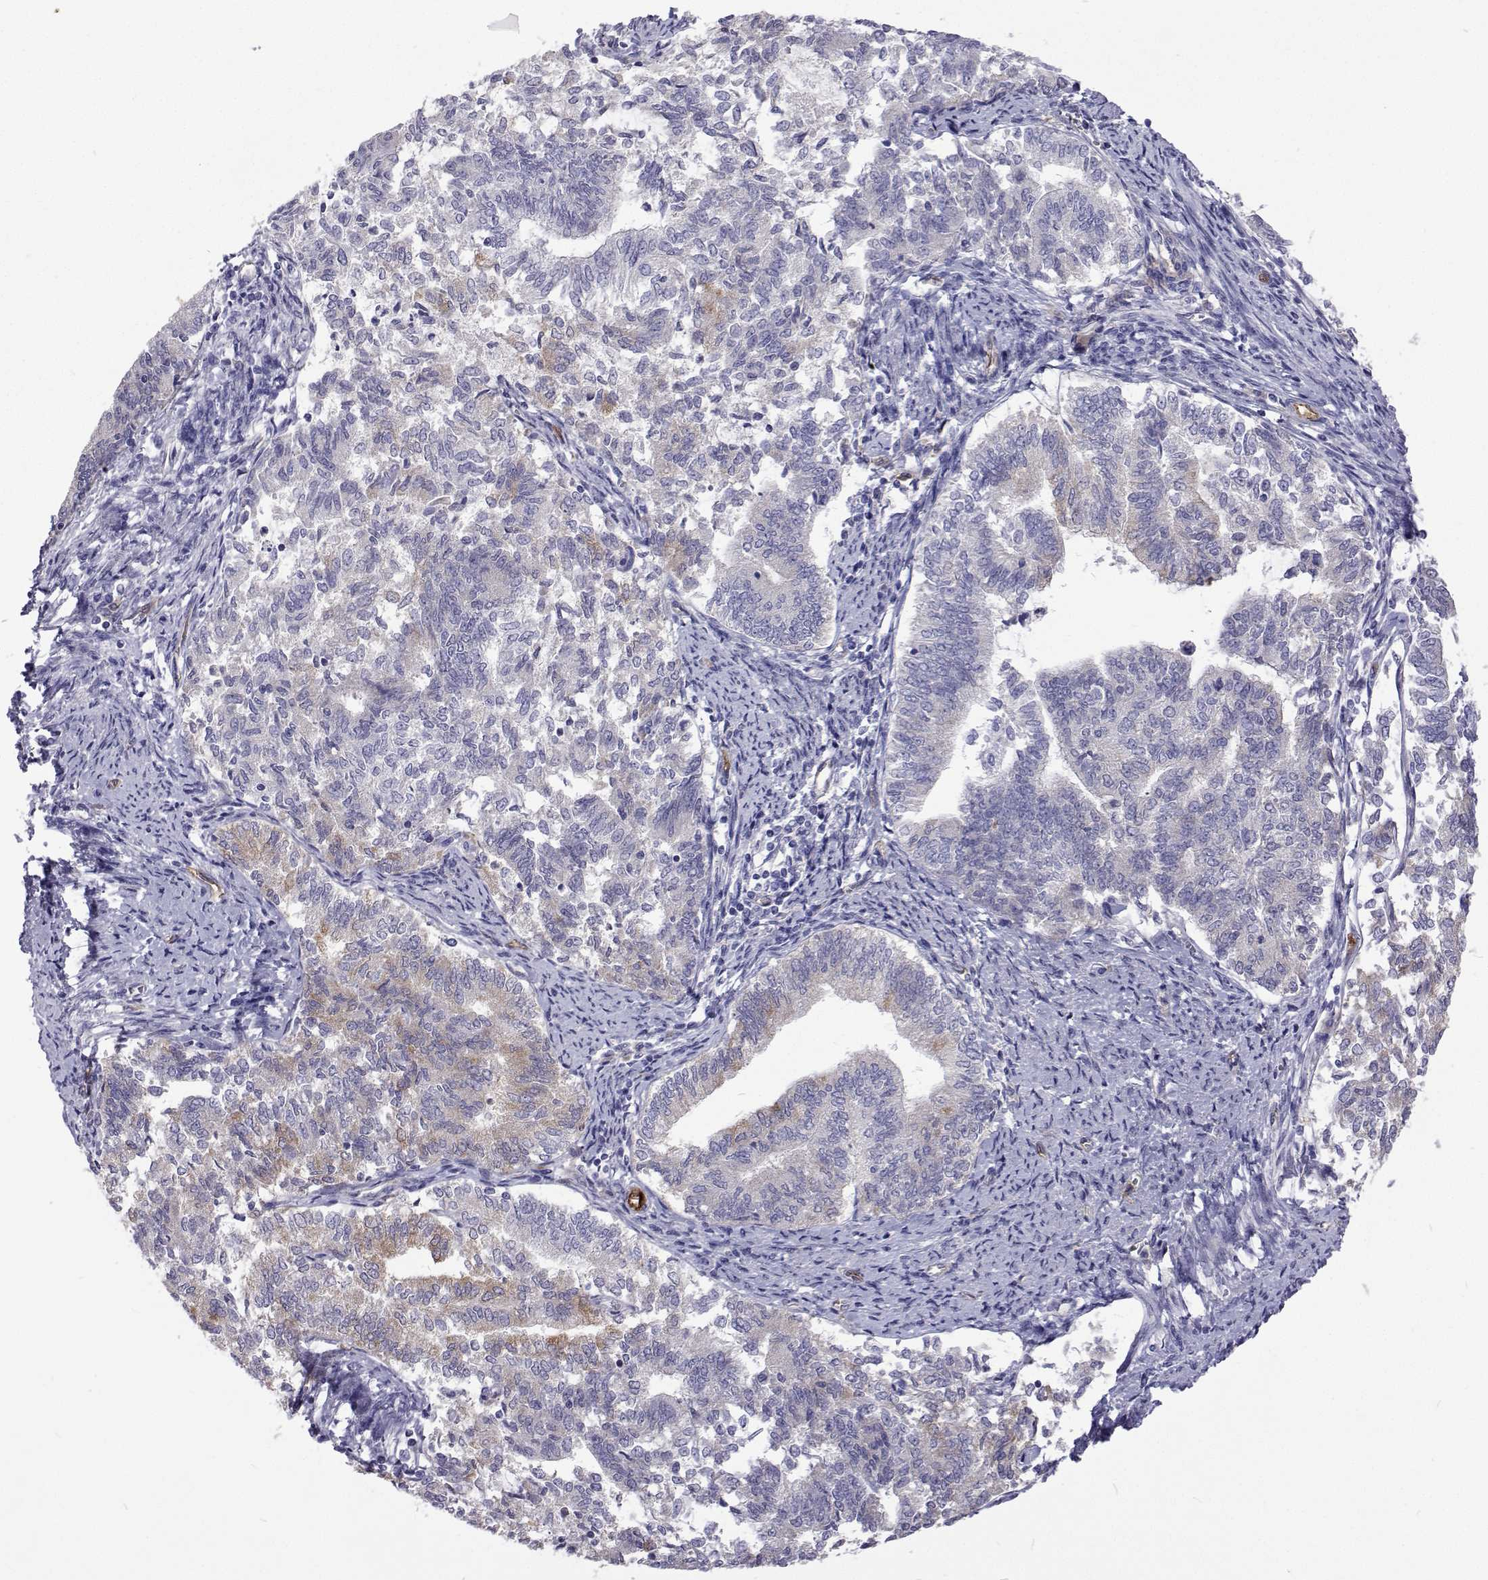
{"staining": {"intensity": "weak", "quantity": "<25%", "location": "cytoplasmic/membranous"}, "tissue": "endometrial cancer", "cell_type": "Tumor cells", "image_type": "cancer", "snomed": [{"axis": "morphology", "description": "Adenocarcinoma, NOS"}, {"axis": "topography", "description": "Endometrium"}], "caption": "Immunohistochemistry (IHC) micrograph of neoplastic tissue: human endometrial cancer stained with DAB displays no significant protein staining in tumor cells. The staining is performed using DAB brown chromogen with nuclei counter-stained in using hematoxylin.", "gene": "NPR3", "patient": {"sex": "female", "age": 65}}